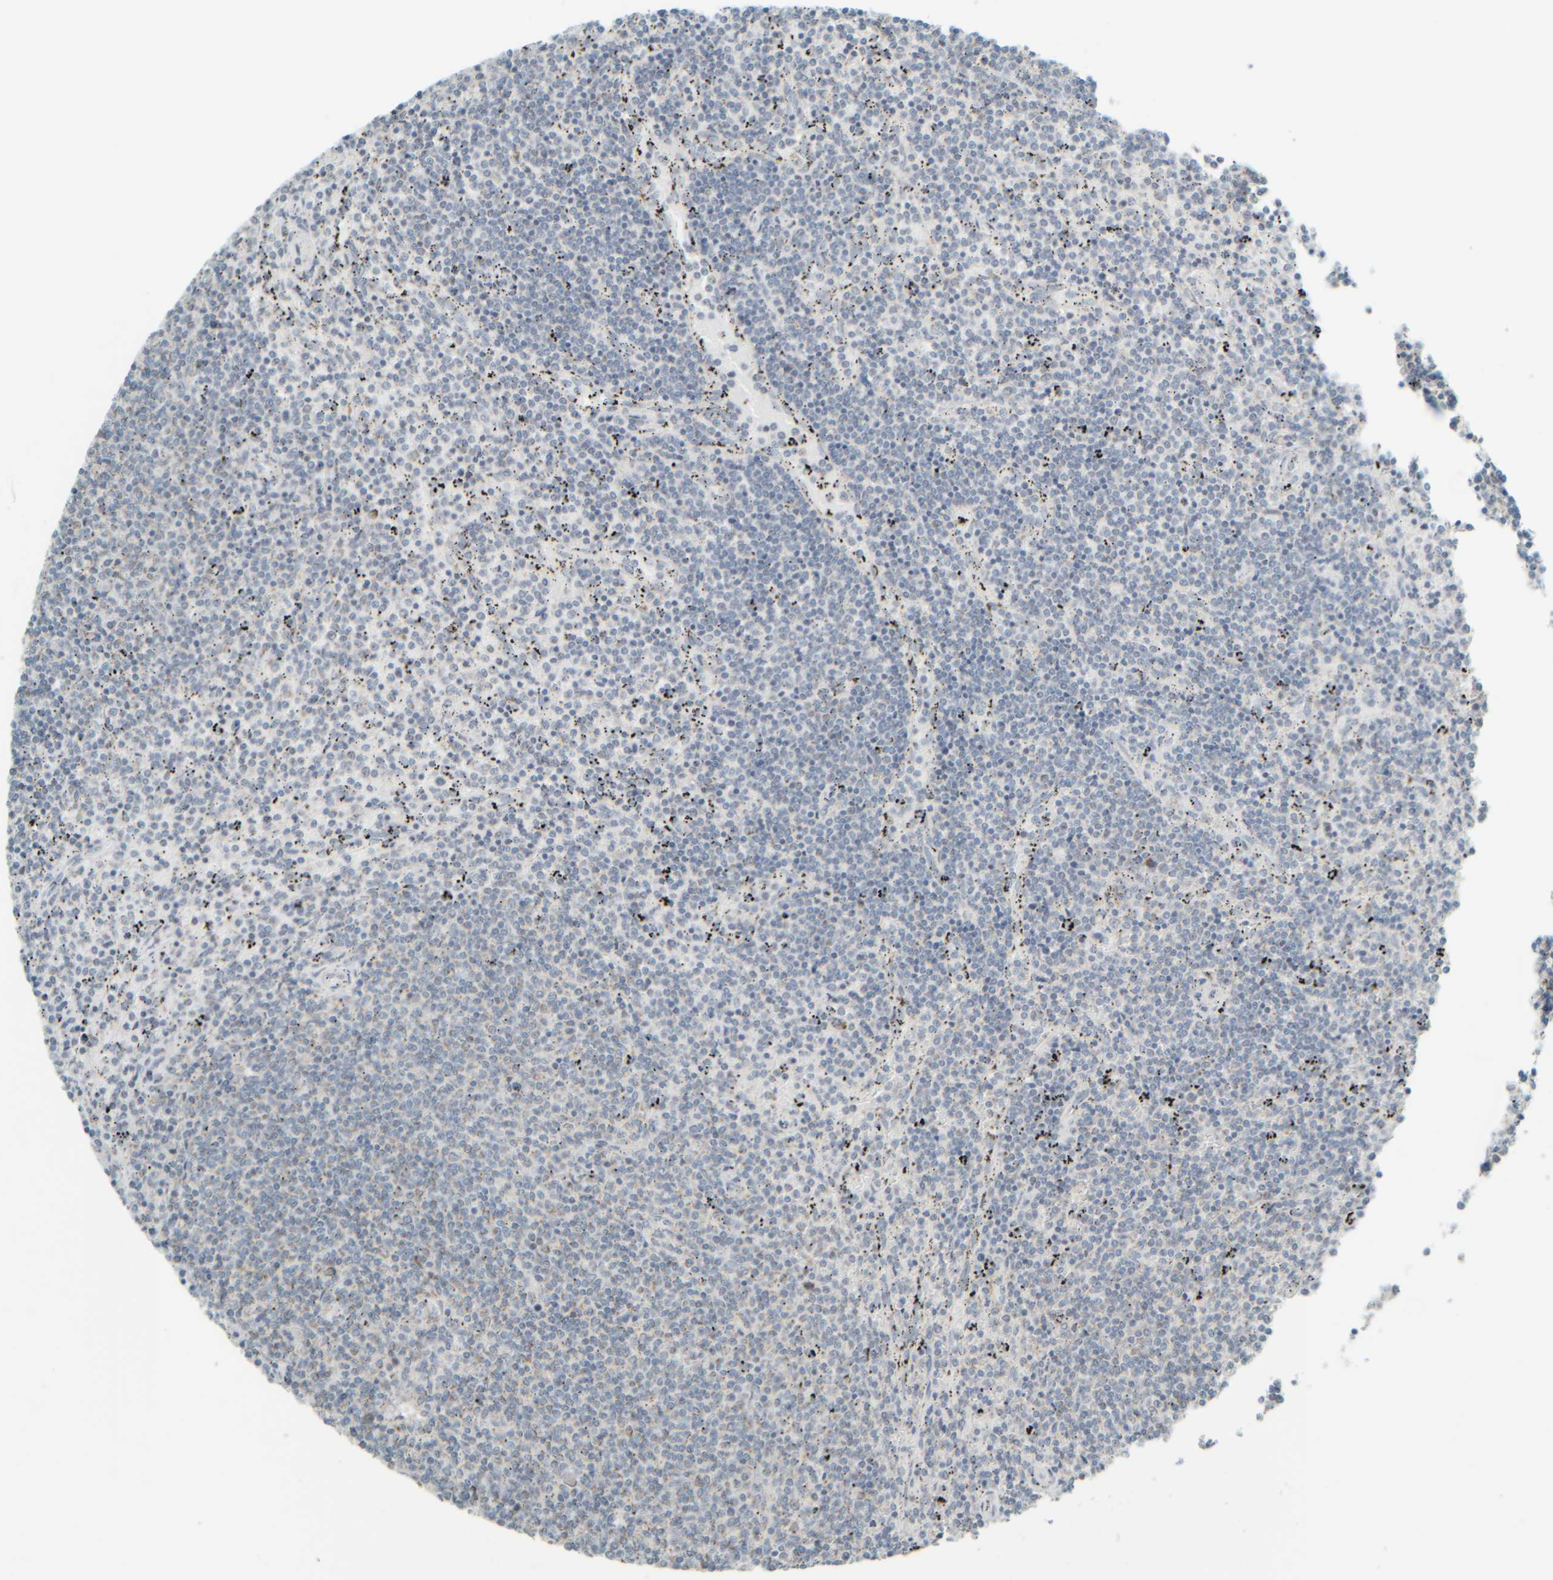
{"staining": {"intensity": "negative", "quantity": "none", "location": "none"}, "tissue": "lymphoma", "cell_type": "Tumor cells", "image_type": "cancer", "snomed": [{"axis": "morphology", "description": "Malignant lymphoma, non-Hodgkin's type, Low grade"}, {"axis": "topography", "description": "Spleen"}], "caption": "This is an immunohistochemistry micrograph of malignant lymphoma, non-Hodgkin's type (low-grade). There is no positivity in tumor cells.", "gene": "PTGES3L-AARSD1", "patient": {"sex": "female", "age": 50}}